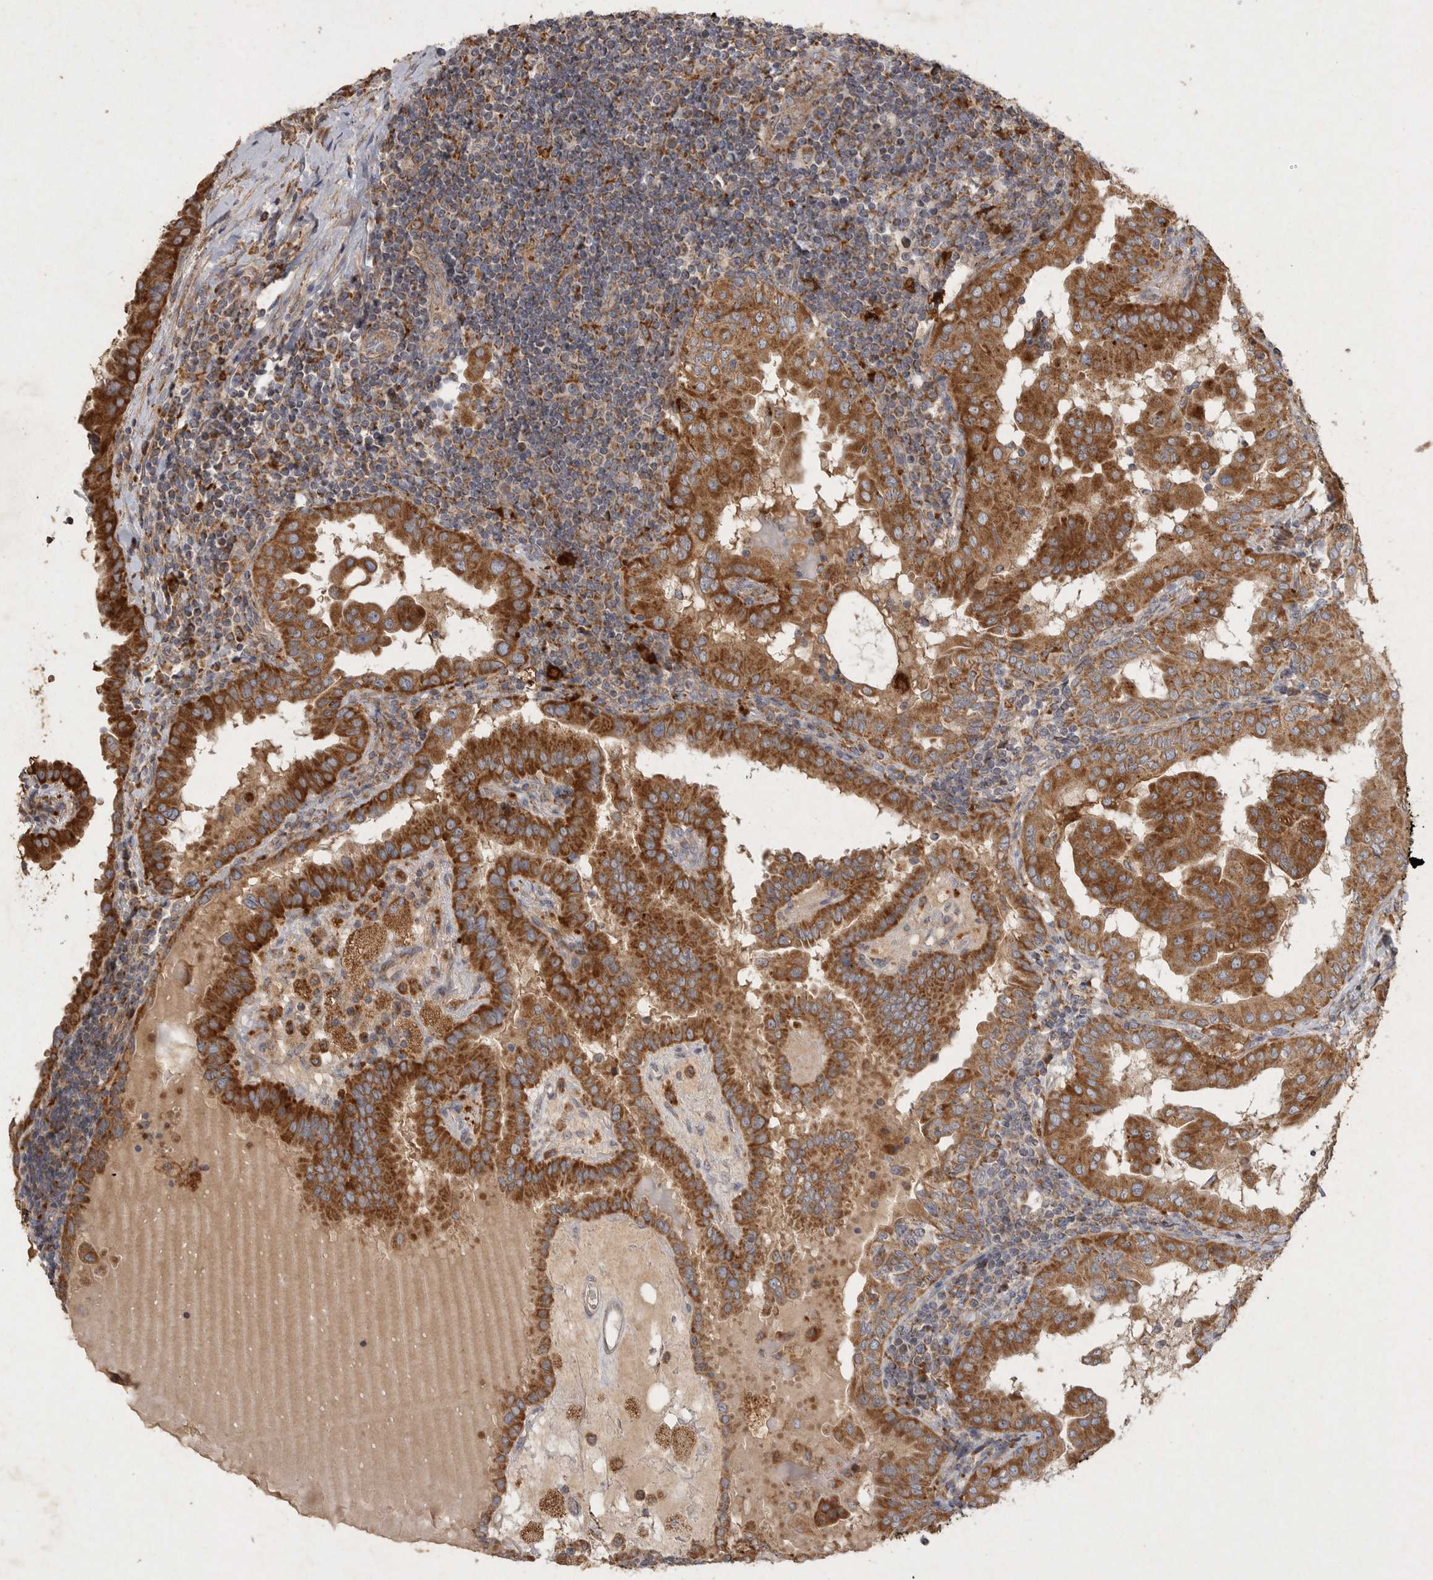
{"staining": {"intensity": "strong", "quantity": ">75%", "location": "cytoplasmic/membranous"}, "tissue": "thyroid cancer", "cell_type": "Tumor cells", "image_type": "cancer", "snomed": [{"axis": "morphology", "description": "Papillary adenocarcinoma, NOS"}, {"axis": "topography", "description": "Thyroid gland"}], "caption": "DAB (3,3'-diaminobenzidine) immunohistochemical staining of thyroid cancer exhibits strong cytoplasmic/membranous protein positivity in about >75% of tumor cells.", "gene": "MRPL41", "patient": {"sex": "male", "age": 33}}